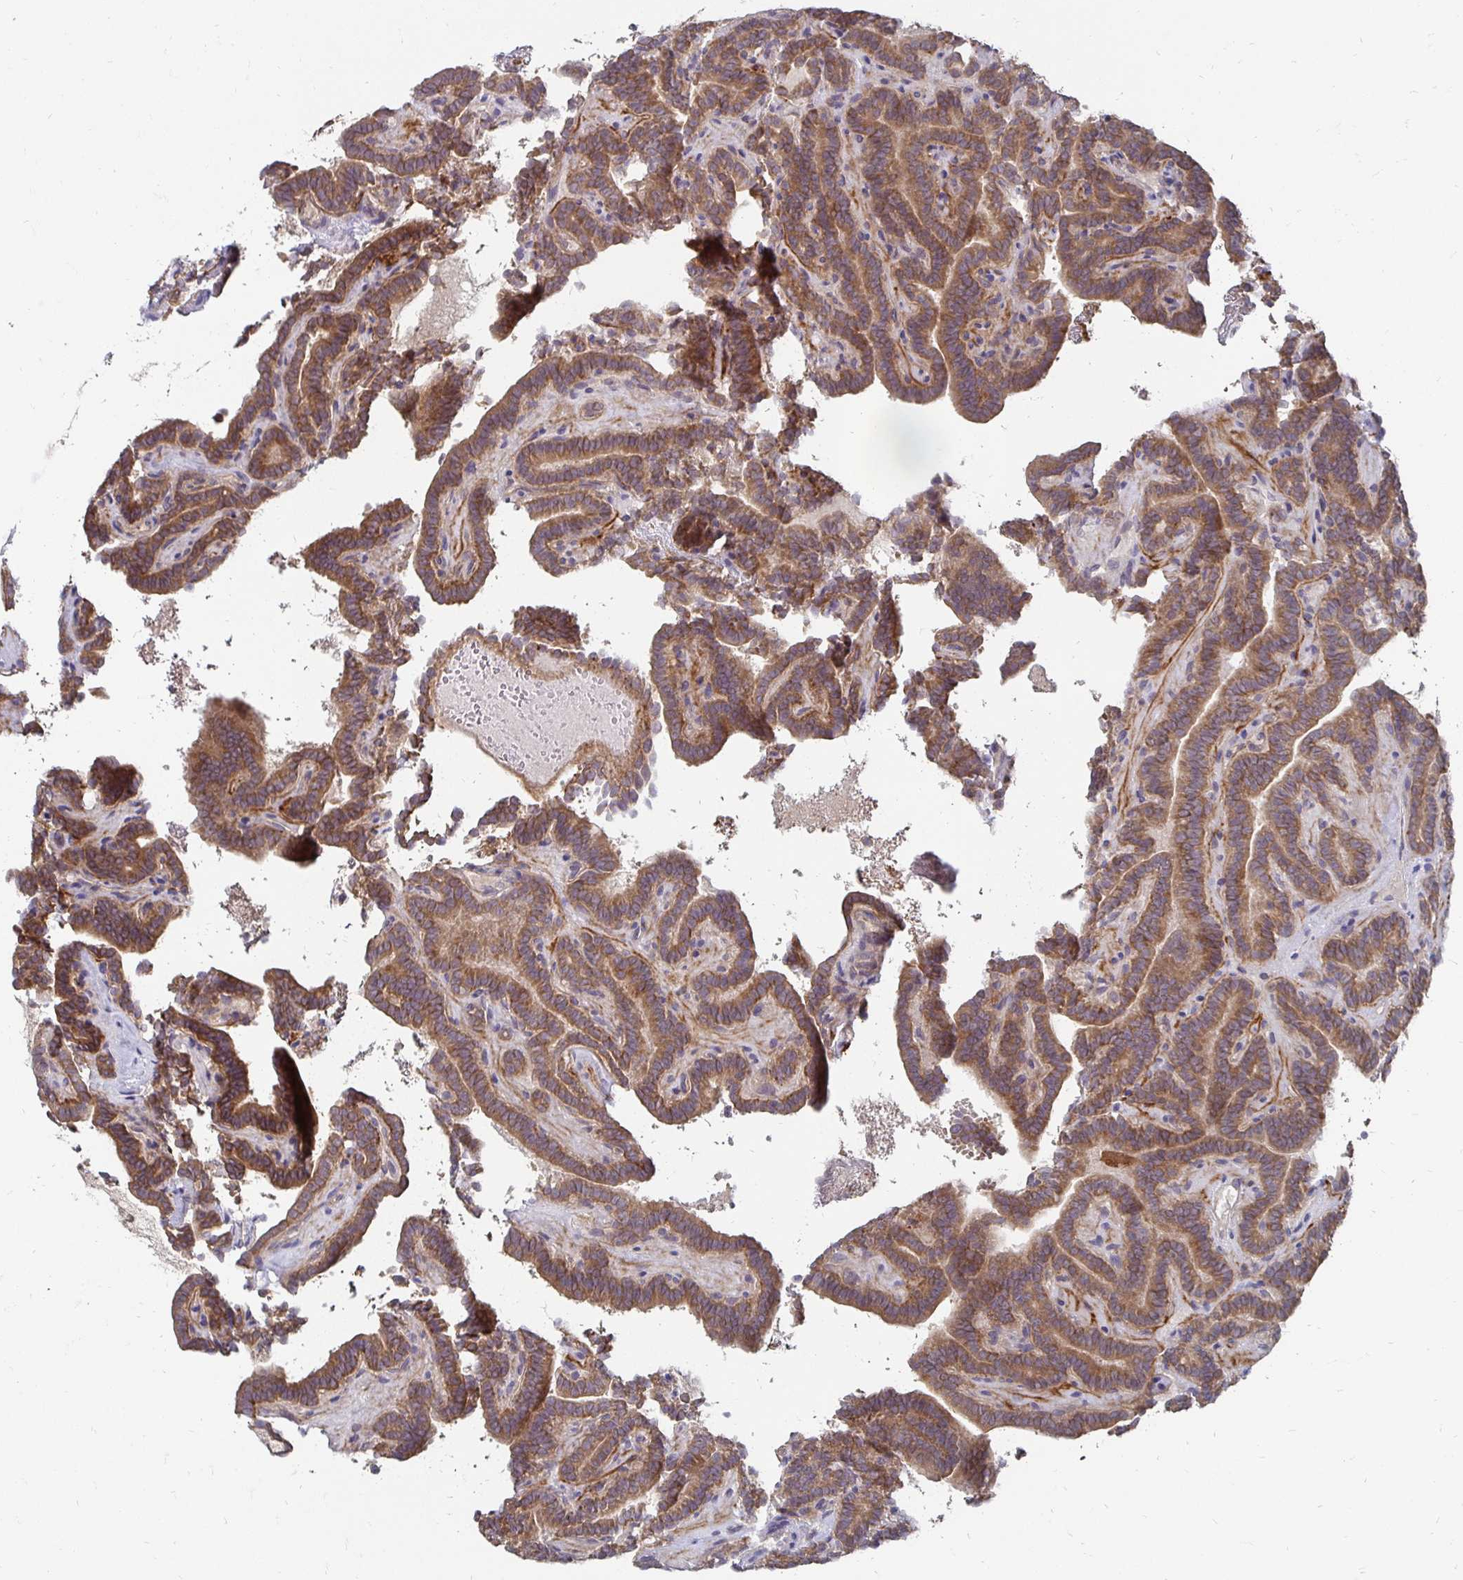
{"staining": {"intensity": "moderate", "quantity": ">75%", "location": "cytoplasmic/membranous"}, "tissue": "thyroid cancer", "cell_type": "Tumor cells", "image_type": "cancer", "snomed": [{"axis": "morphology", "description": "Papillary adenocarcinoma, NOS"}, {"axis": "topography", "description": "Thyroid gland"}], "caption": "Moderate cytoplasmic/membranous protein expression is seen in about >75% of tumor cells in thyroid cancer (papillary adenocarcinoma).", "gene": "NCSTN", "patient": {"sex": "female", "age": 21}}